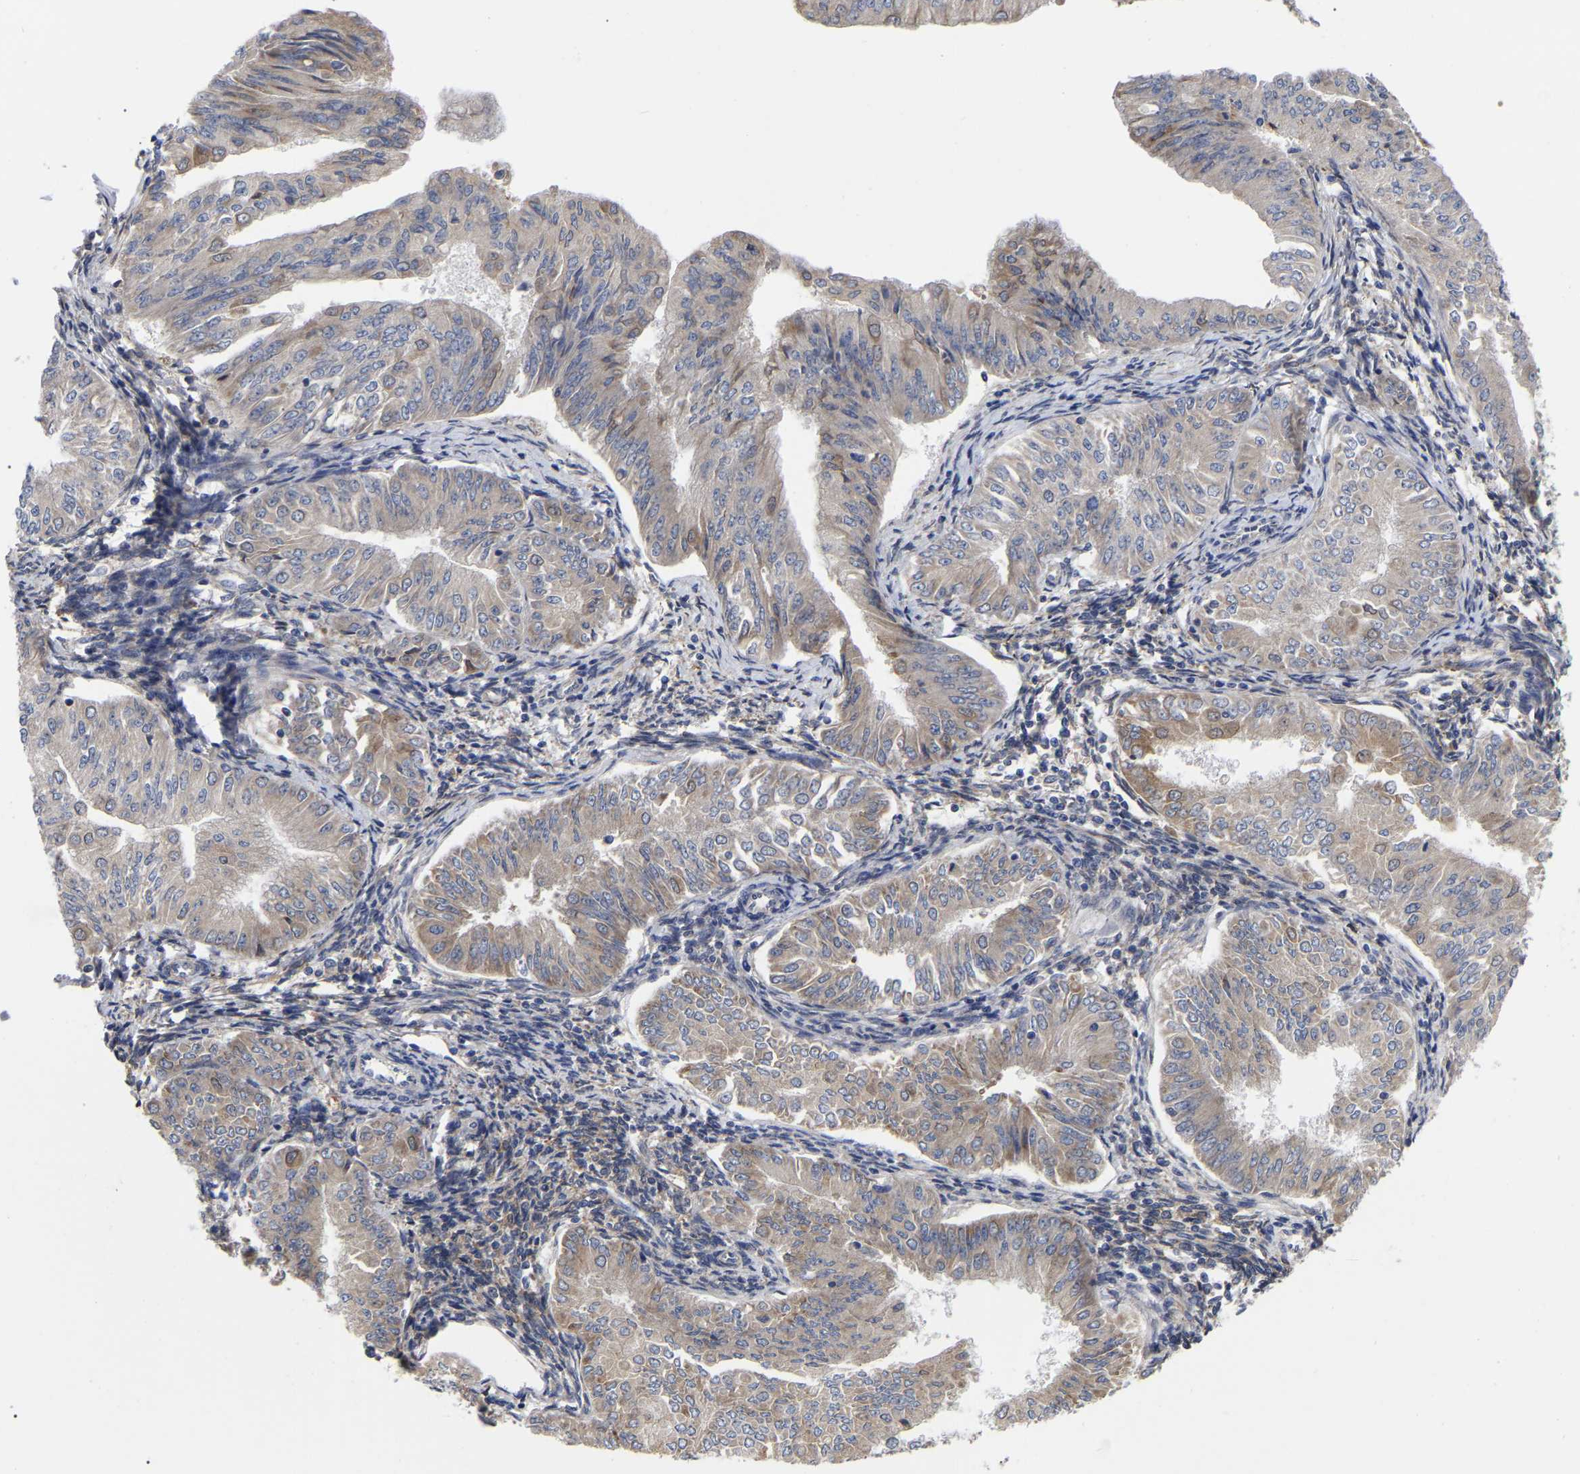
{"staining": {"intensity": "weak", "quantity": "25%-75%", "location": "cytoplasmic/membranous"}, "tissue": "endometrial cancer", "cell_type": "Tumor cells", "image_type": "cancer", "snomed": [{"axis": "morphology", "description": "Normal tissue, NOS"}, {"axis": "morphology", "description": "Adenocarcinoma, NOS"}, {"axis": "topography", "description": "Endometrium"}], "caption": "The micrograph exhibits a brown stain indicating the presence of a protein in the cytoplasmic/membranous of tumor cells in adenocarcinoma (endometrial).", "gene": "CFAP298", "patient": {"sex": "female", "age": 53}}